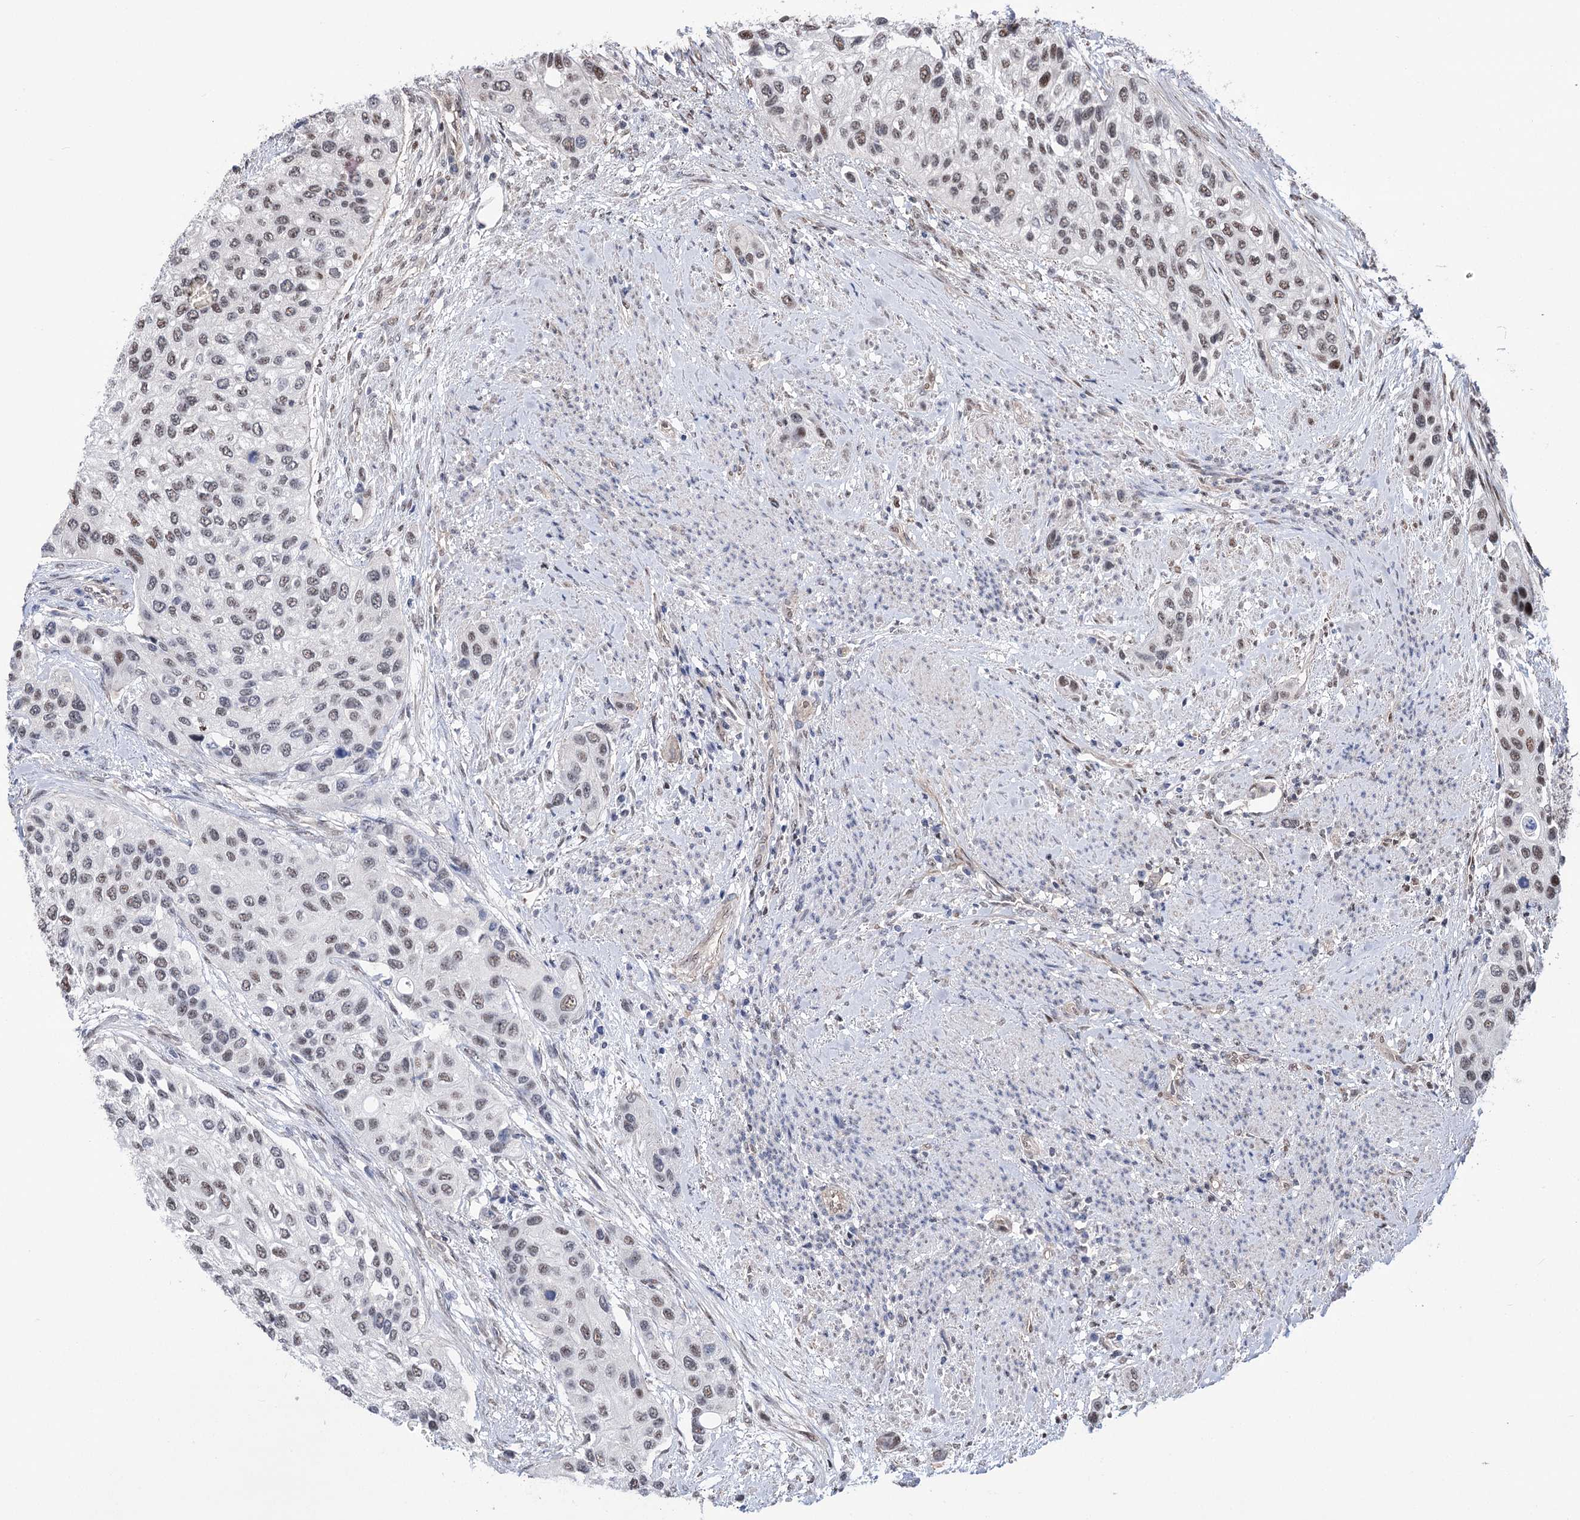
{"staining": {"intensity": "weak", "quantity": "<25%", "location": "nuclear"}, "tissue": "urothelial cancer", "cell_type": "Tumor cells", "image_type": "cancer", "snomed": [{"axis": "morphology", "description": "Normal tissue, NOS"}, {"axis": "morphology", "description": "Urothelial carcinoma, High grade"}, {"axis": "topography", "description": "Vascular tissue"}, {"axis": "topography", "description": "Urinary bladder"}], "caption": "Immunohistochemistry of human urothelial carcinoma (high-grade) reveals no positivity in tumor cells. (DAB immunohistochemistry, high magnification).", "gene": "CHMP7", "patient": {"sex": "female", "age": 56}}